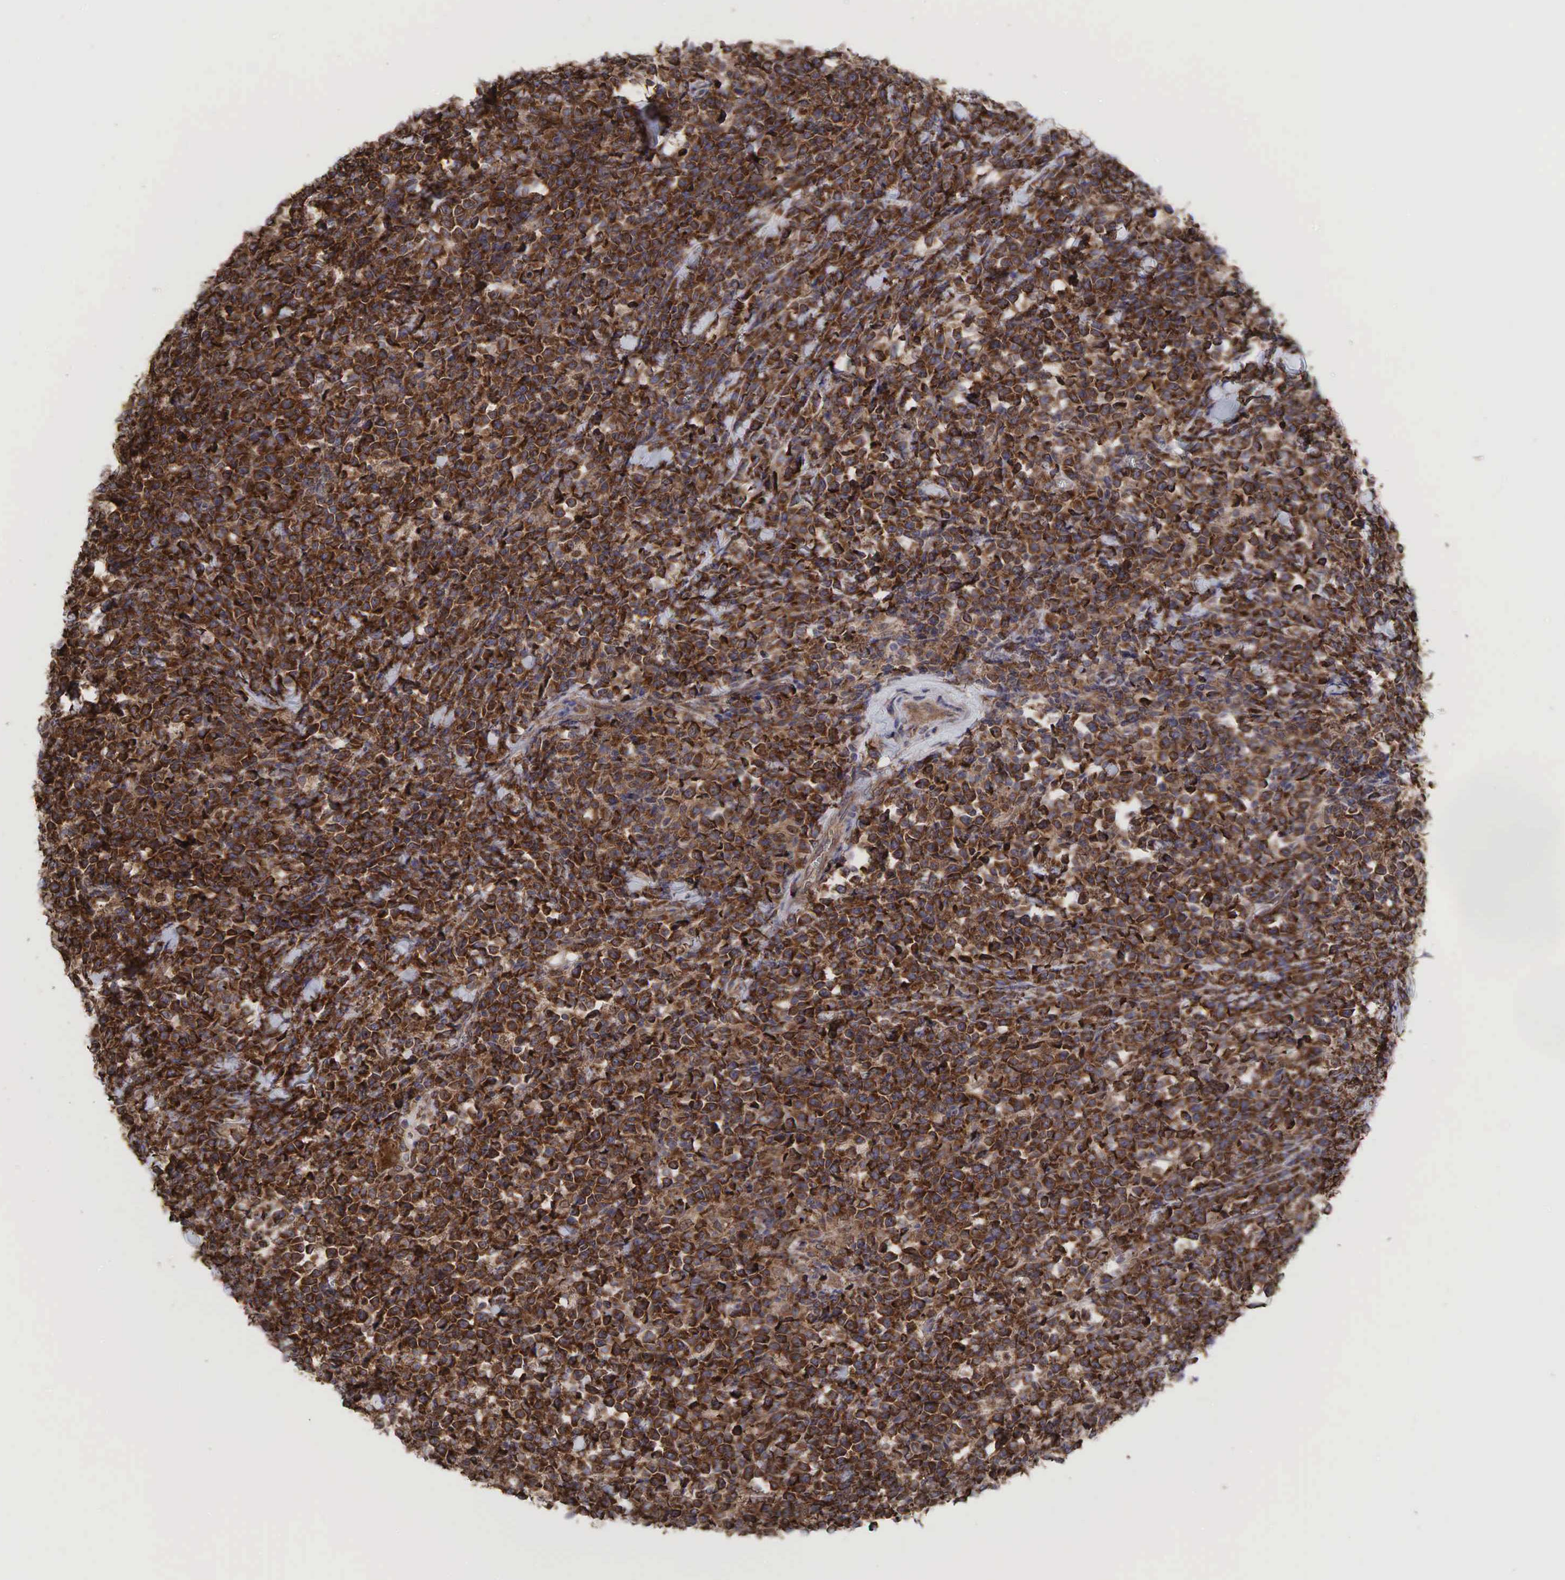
{"staining": {"intensity": "strong", "quantity": ">75%", "location": "cytoplasmic/membranous"}, "tissue": "lymphoma", "cell_type": "Tumor cells", "image_type": "cancer", "snomed": [{"axis": "morphology", "description": "Malignant lymphoma, non-Hodgkin's type, High grade"}, {"axis": "topography", "description": "Small intestine"}, {"axis": "topography", "description": "Colon"}], "caption": "Immunohistochemical staining of human lymphoma displays high levels of strong cytoplasmic/membranous staining in approximately >75% of tumor cells.", "gene": "PABPC5", "patient": {"sex": "male", "age": 8}}